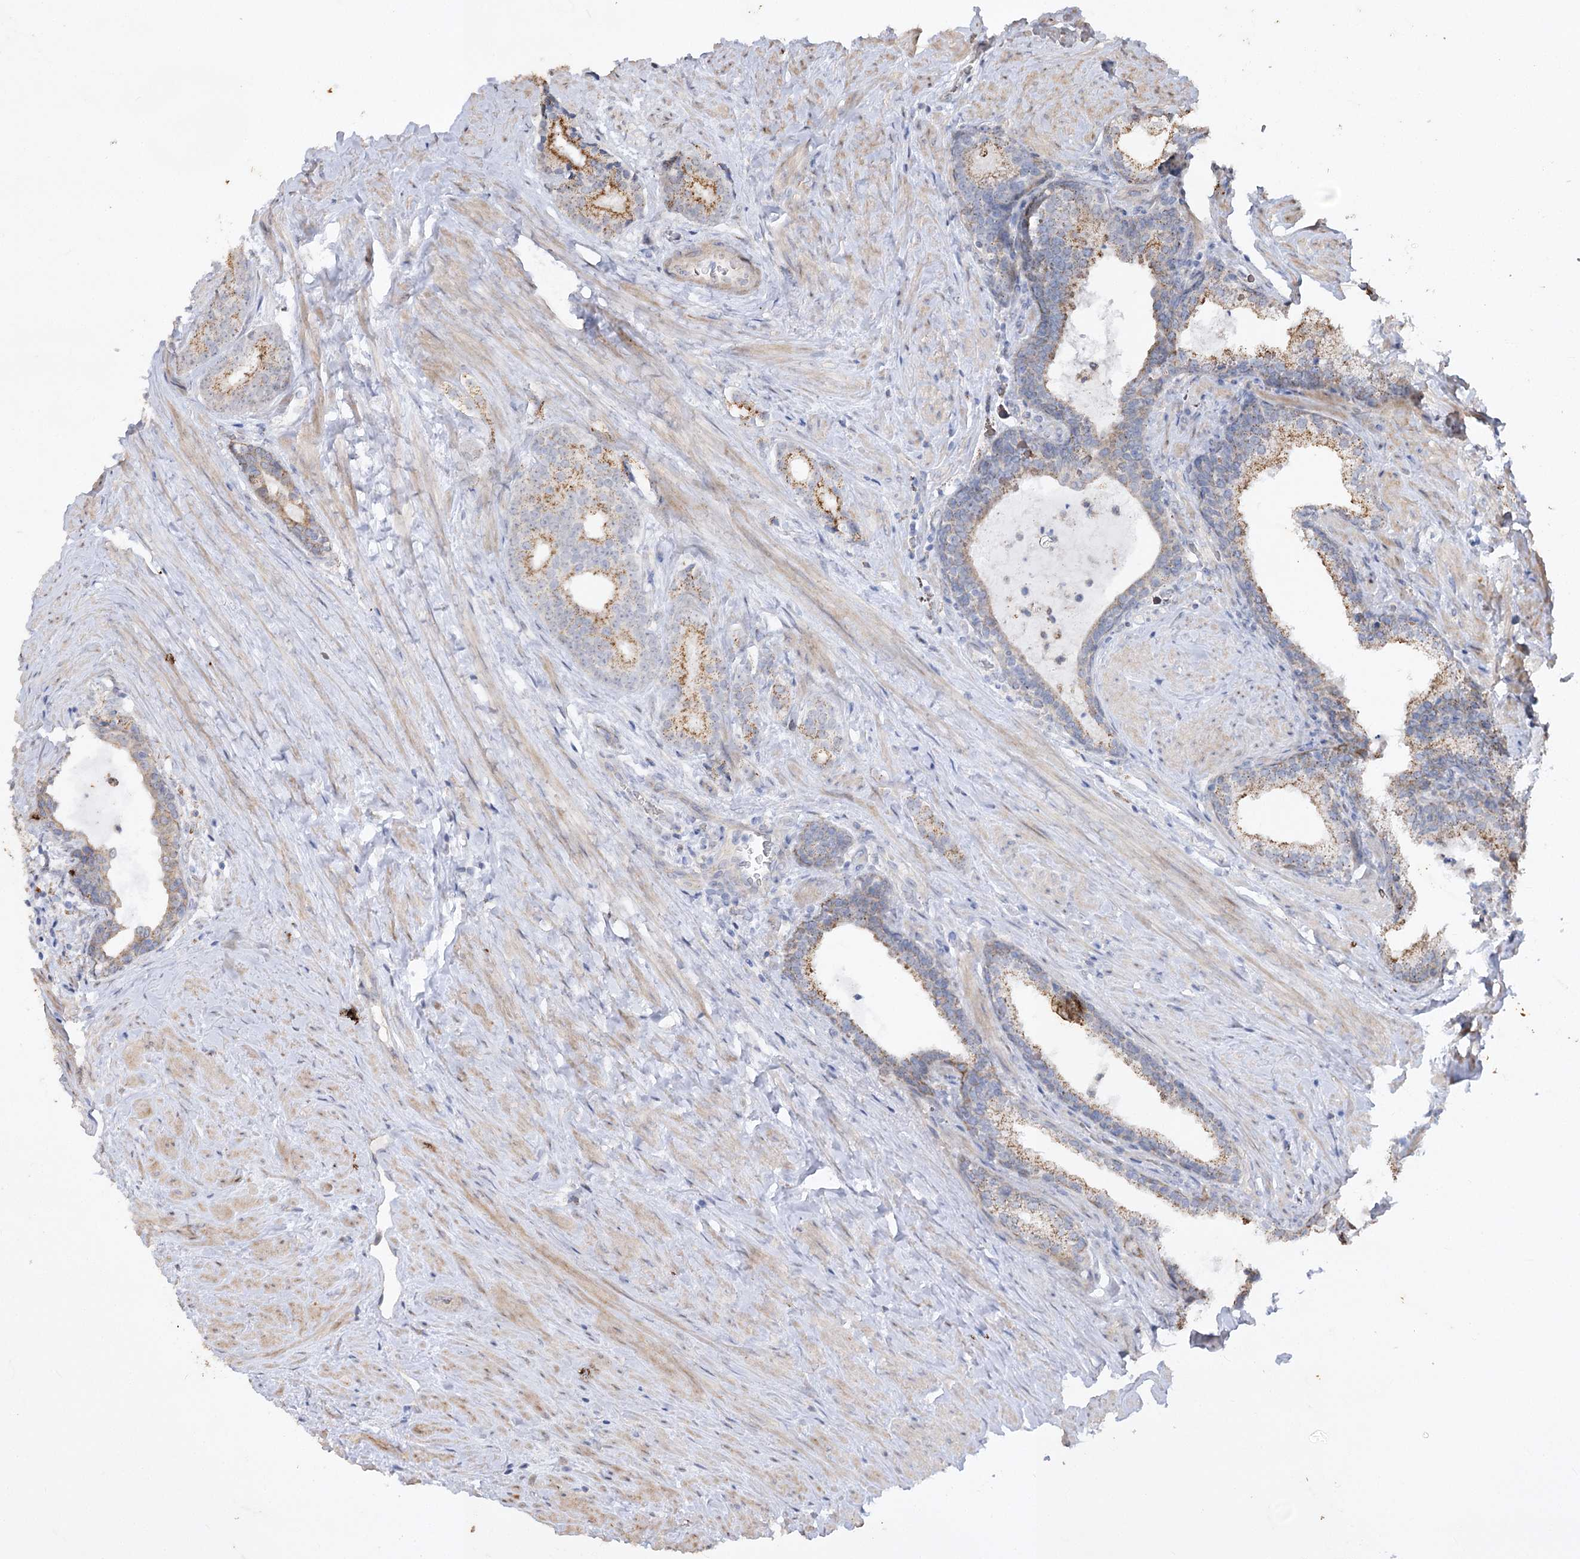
{"staining": {"intensity": "moderate", "quantity": ">75%", "location": "cytoplasmic/membranous"}, "tissue": "prostate cancer", "cell_type": "Tumor cells", "image_type": "cancer", "snomed": [{"axis": "morphology", "description": "Adenocarcinoma, Low grade"}, {"axis": "topography", "description": "Prostate"}], "caption": "The immunohistochemical stain highlights moderate cytoplasmic/membranous expression in tumor cells of low-grade adenocarcinoma (prostate) tissue. The protein of interest is shown in brown color, while the nuclei are stained blue.", "gene": "ZSCAN23", "patient": {"sex": "male", "age": 71}}